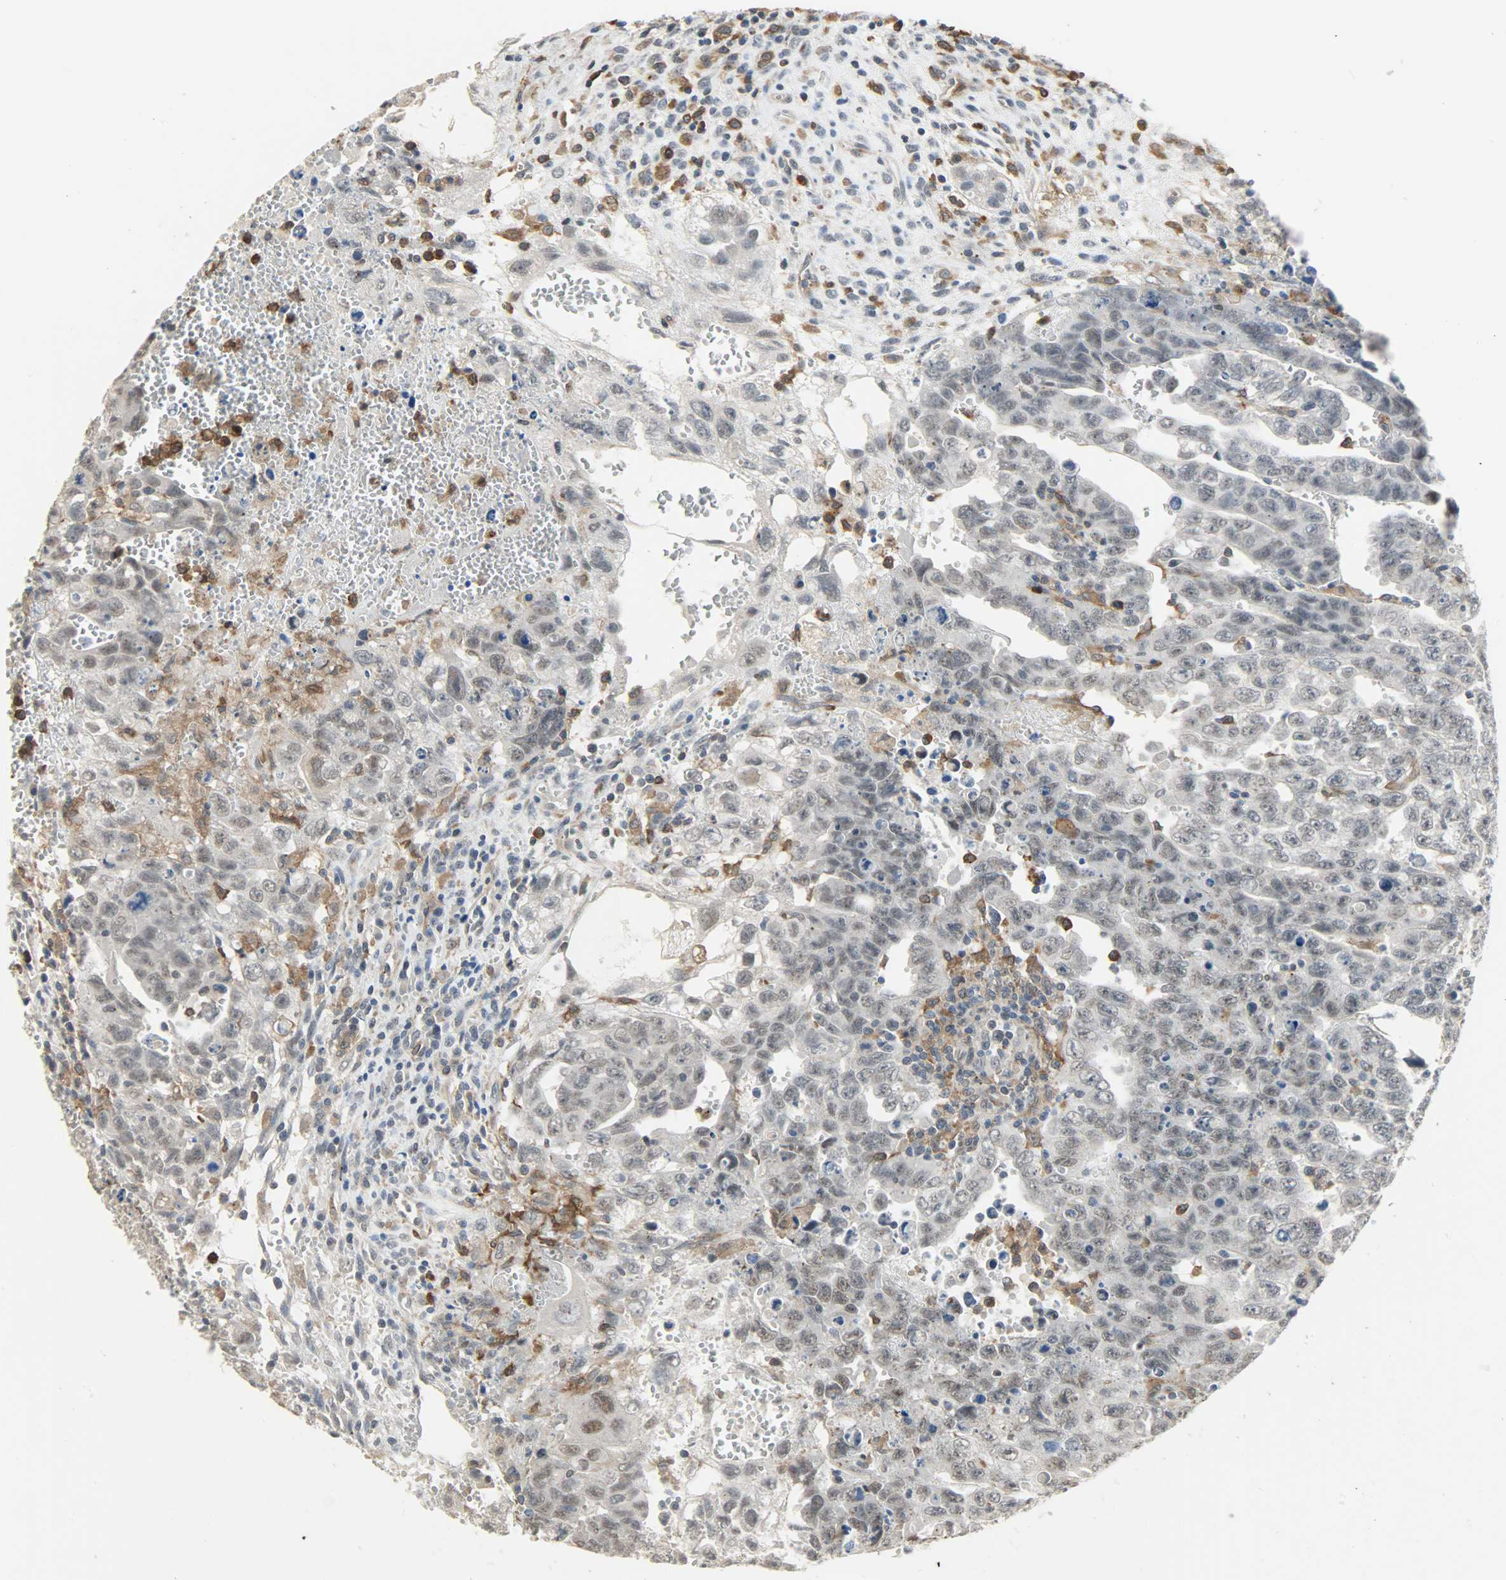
{"staining": {"intensity": "negative", "quantity": "none", "location": "none"}, "tissue": "testis cancer", "cell_type": "Tumor cells", "image_type": "cancer", "snomed": [{"axis": "morphology", "description": "Carcinoma, Embryonal, NOS"}, {"axis": "topography", "description": "Testis"}], "caption": "Immunohistochemistry (IHC) histopathology image of neoplastic tissue: human testis cancer (embryonal carcinoma) stained with DAB displays no significant protein expression in tumor cells. The staining is performed using DAB (3,3'-diaminobenzidine) brown chromogen with nuclei counter-stained in using hematoxylin.", "gene": "SKAP2", "patient": {"sex": "male", "age": 28}}